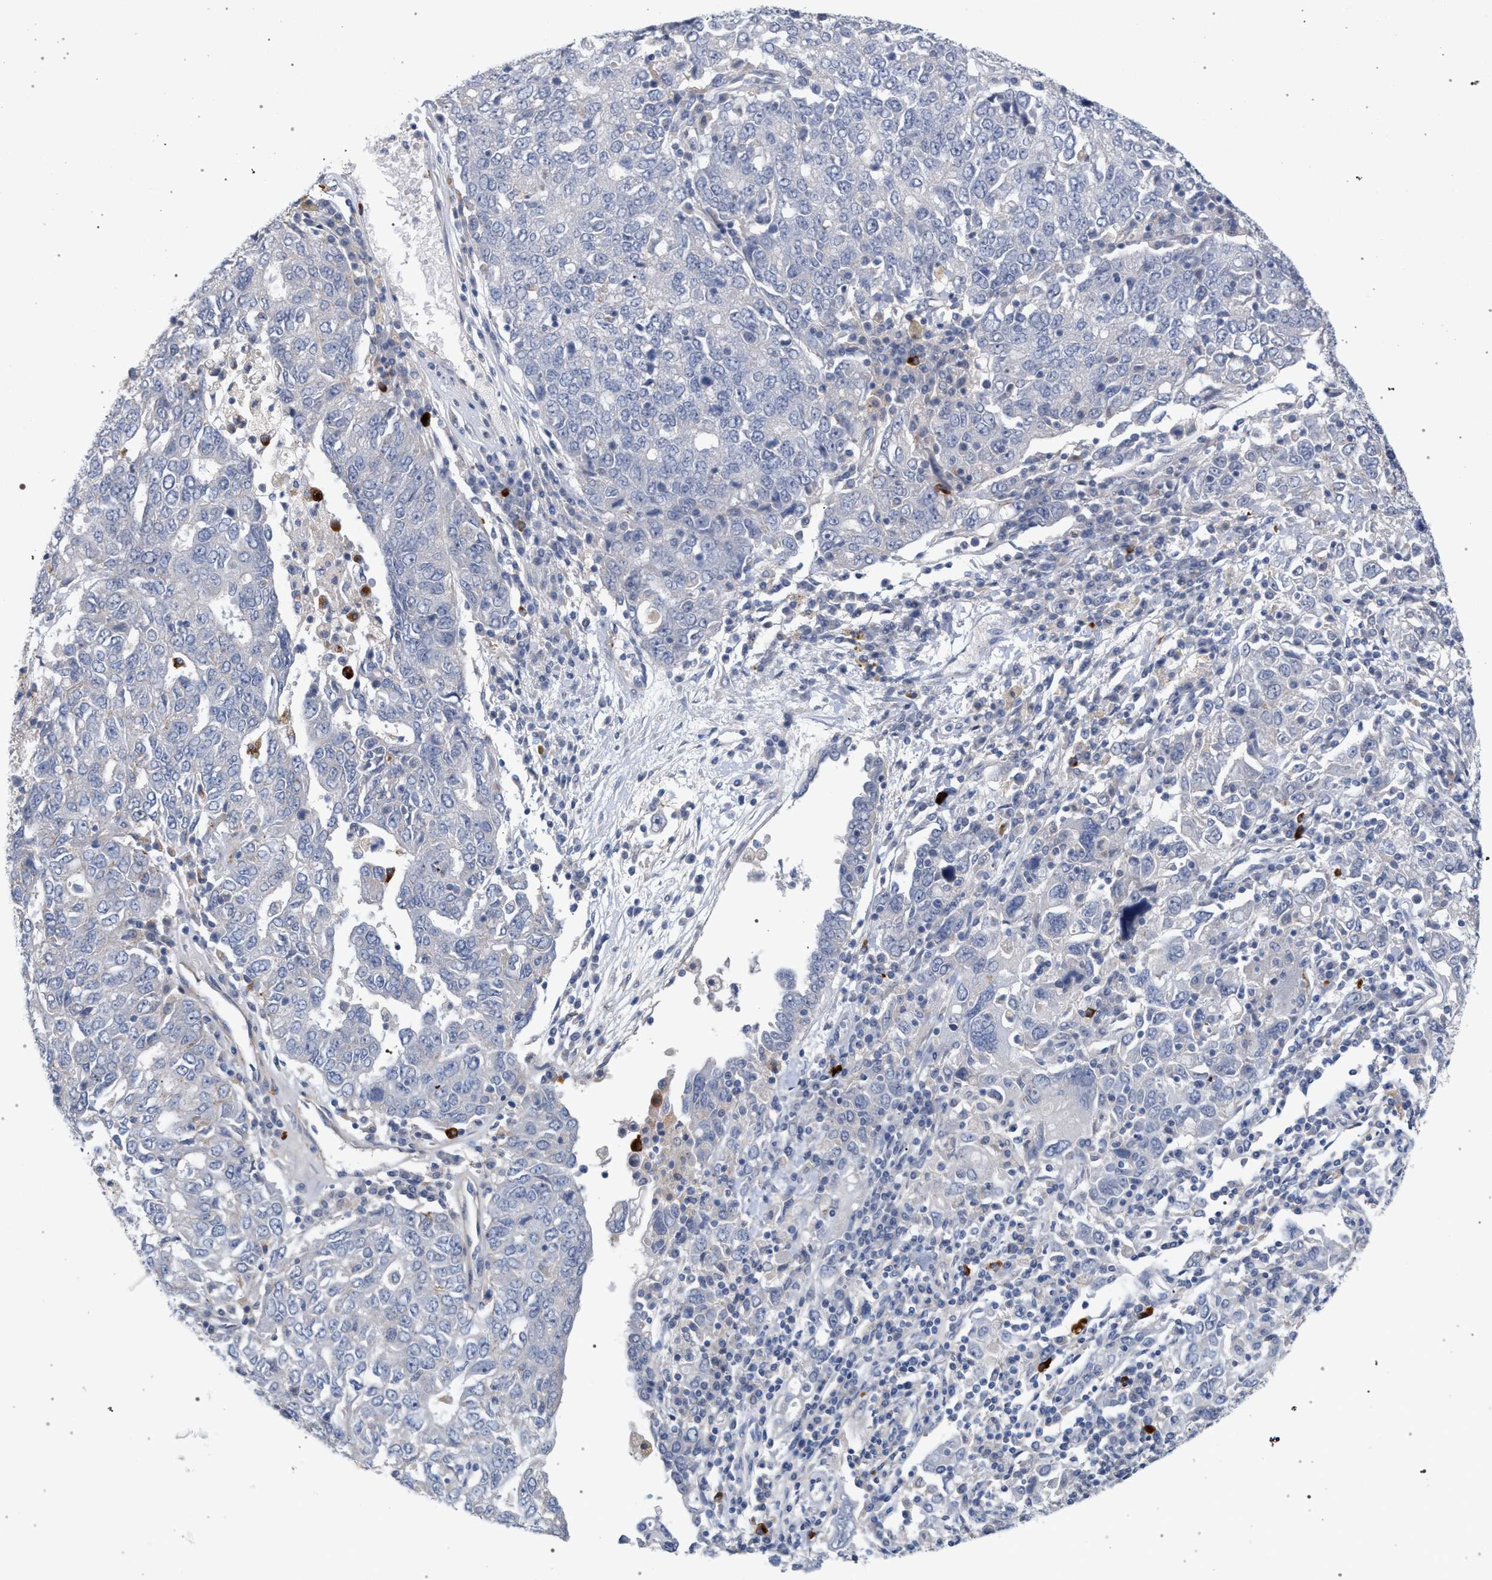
{"staining": {"intensity": "negative", "quantity": "none", "location": "none"}, "tissue": "ovarian cancer", "cell_type": "Tumor cells", "image_type": "cancer", "snomed": [{"axis": "morphology", "description": "Carcinoma, endometroid"}, {"axis": "topography", "description": "Ovary"}], "caption": "This is an immunohistochemistry (IHC) micrograph of endometroid carcinoma (ovarian). There is no expression in tumor cells.", "gene": "MAMDC2", "patient": {"sex": "female", "age": 62}}